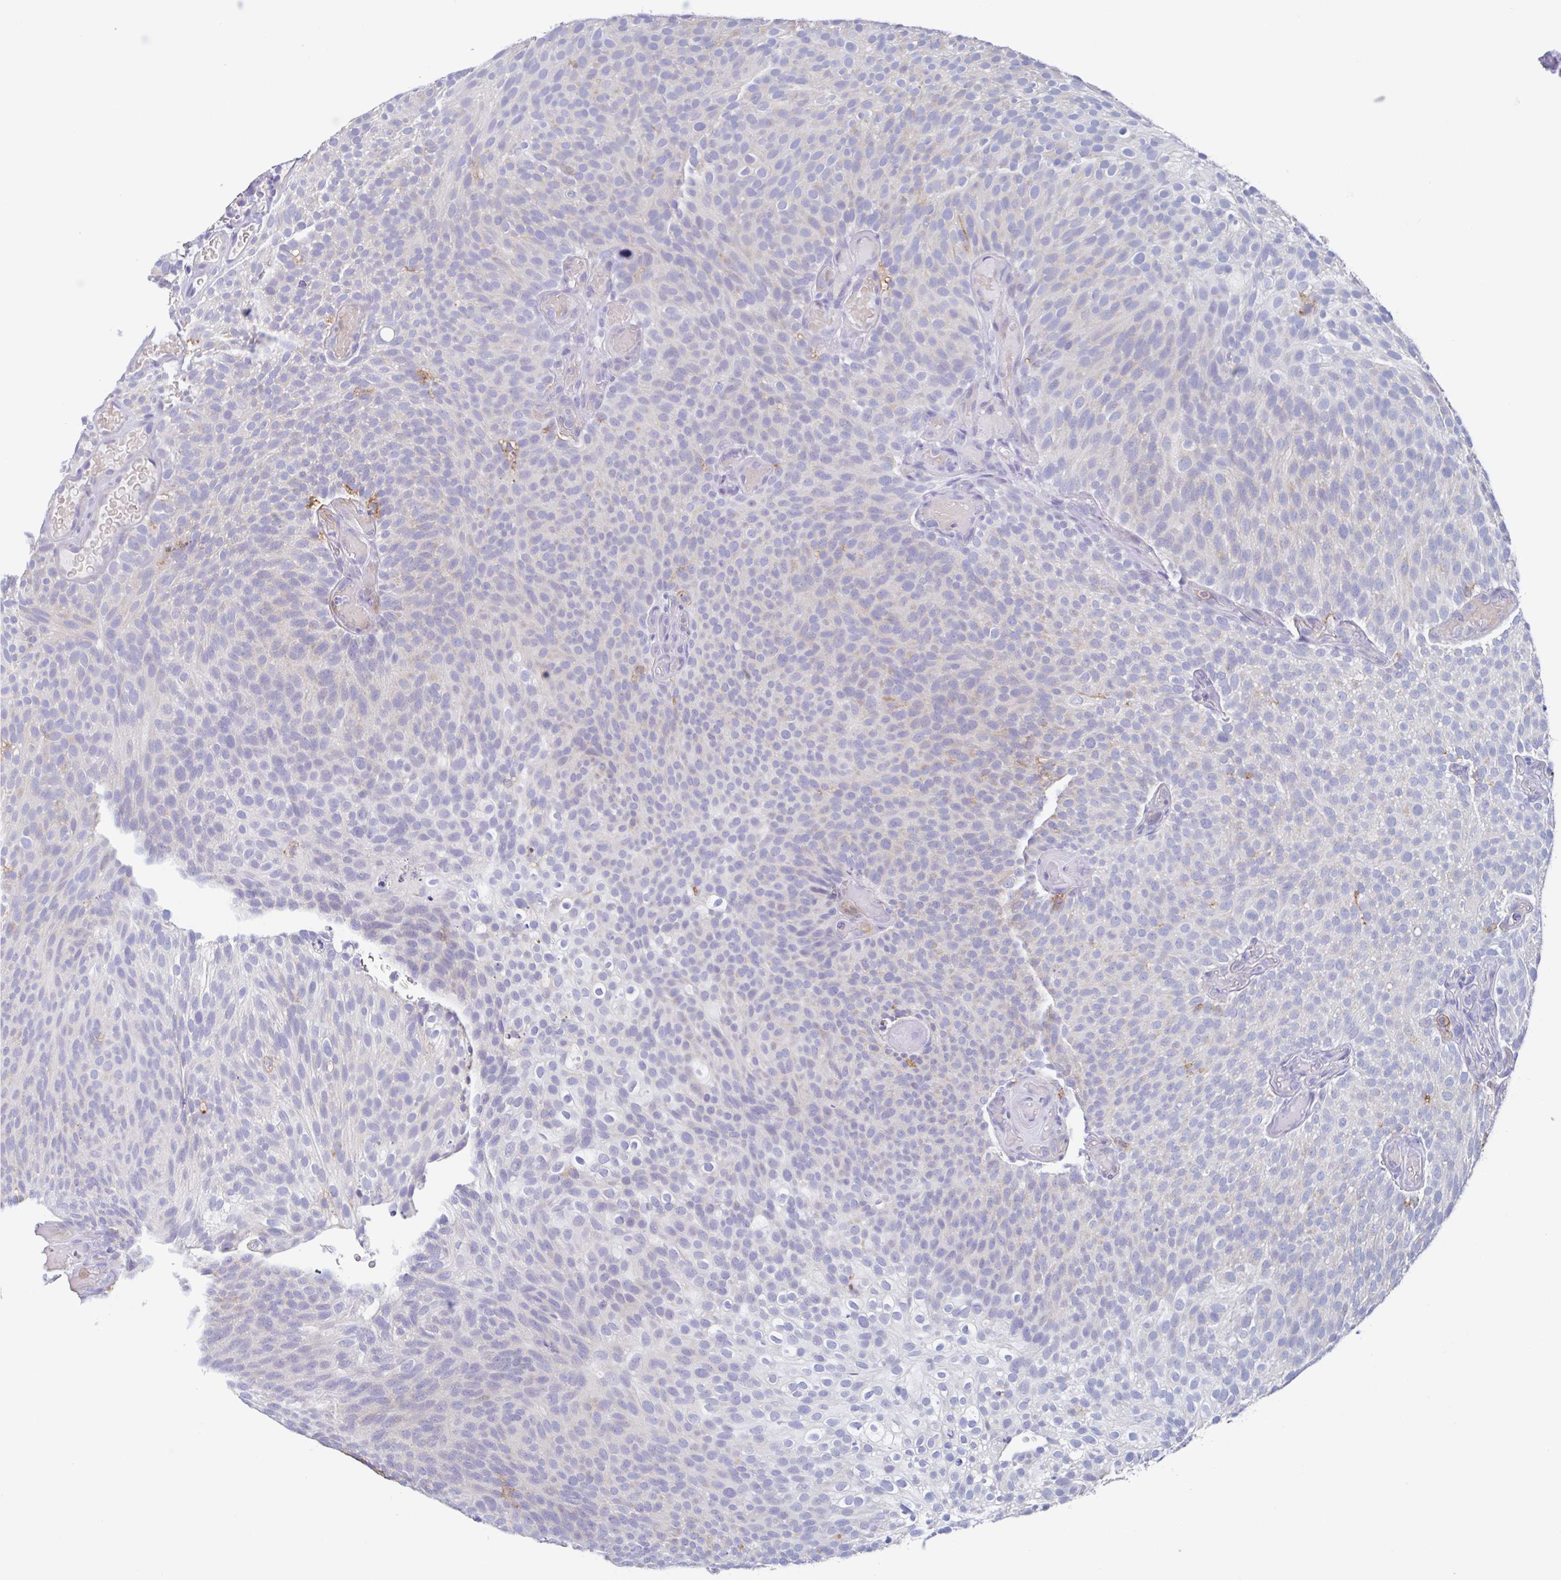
{"staining": {"intensity": "negative", "quantity": "none", "location": "none"}, "tissue": "urothelial cancer", "cell_type": "Tumor cells", "image_type": "cancer", "snomed": [{"axis": "morphology", "description": "Urothelial carcinoma, Low grade"}, {"axis": "topography", "description": "Urinary bladder"}], "caption": "High magnification brightfield microscopy of urothelial cancer stained with DAB (3,3'-diaminobenzidine) (brown) and counterstained with hematoxylin (blue): tumor cells show no significant expression. The staining is performed using DAB (3,3'-diaminobenzidine) brown chromogen with nuclei counter-stained in using hematoxylin.", "gene": "FCGR3A", "patient": {"sex": "male", "age": 78}}